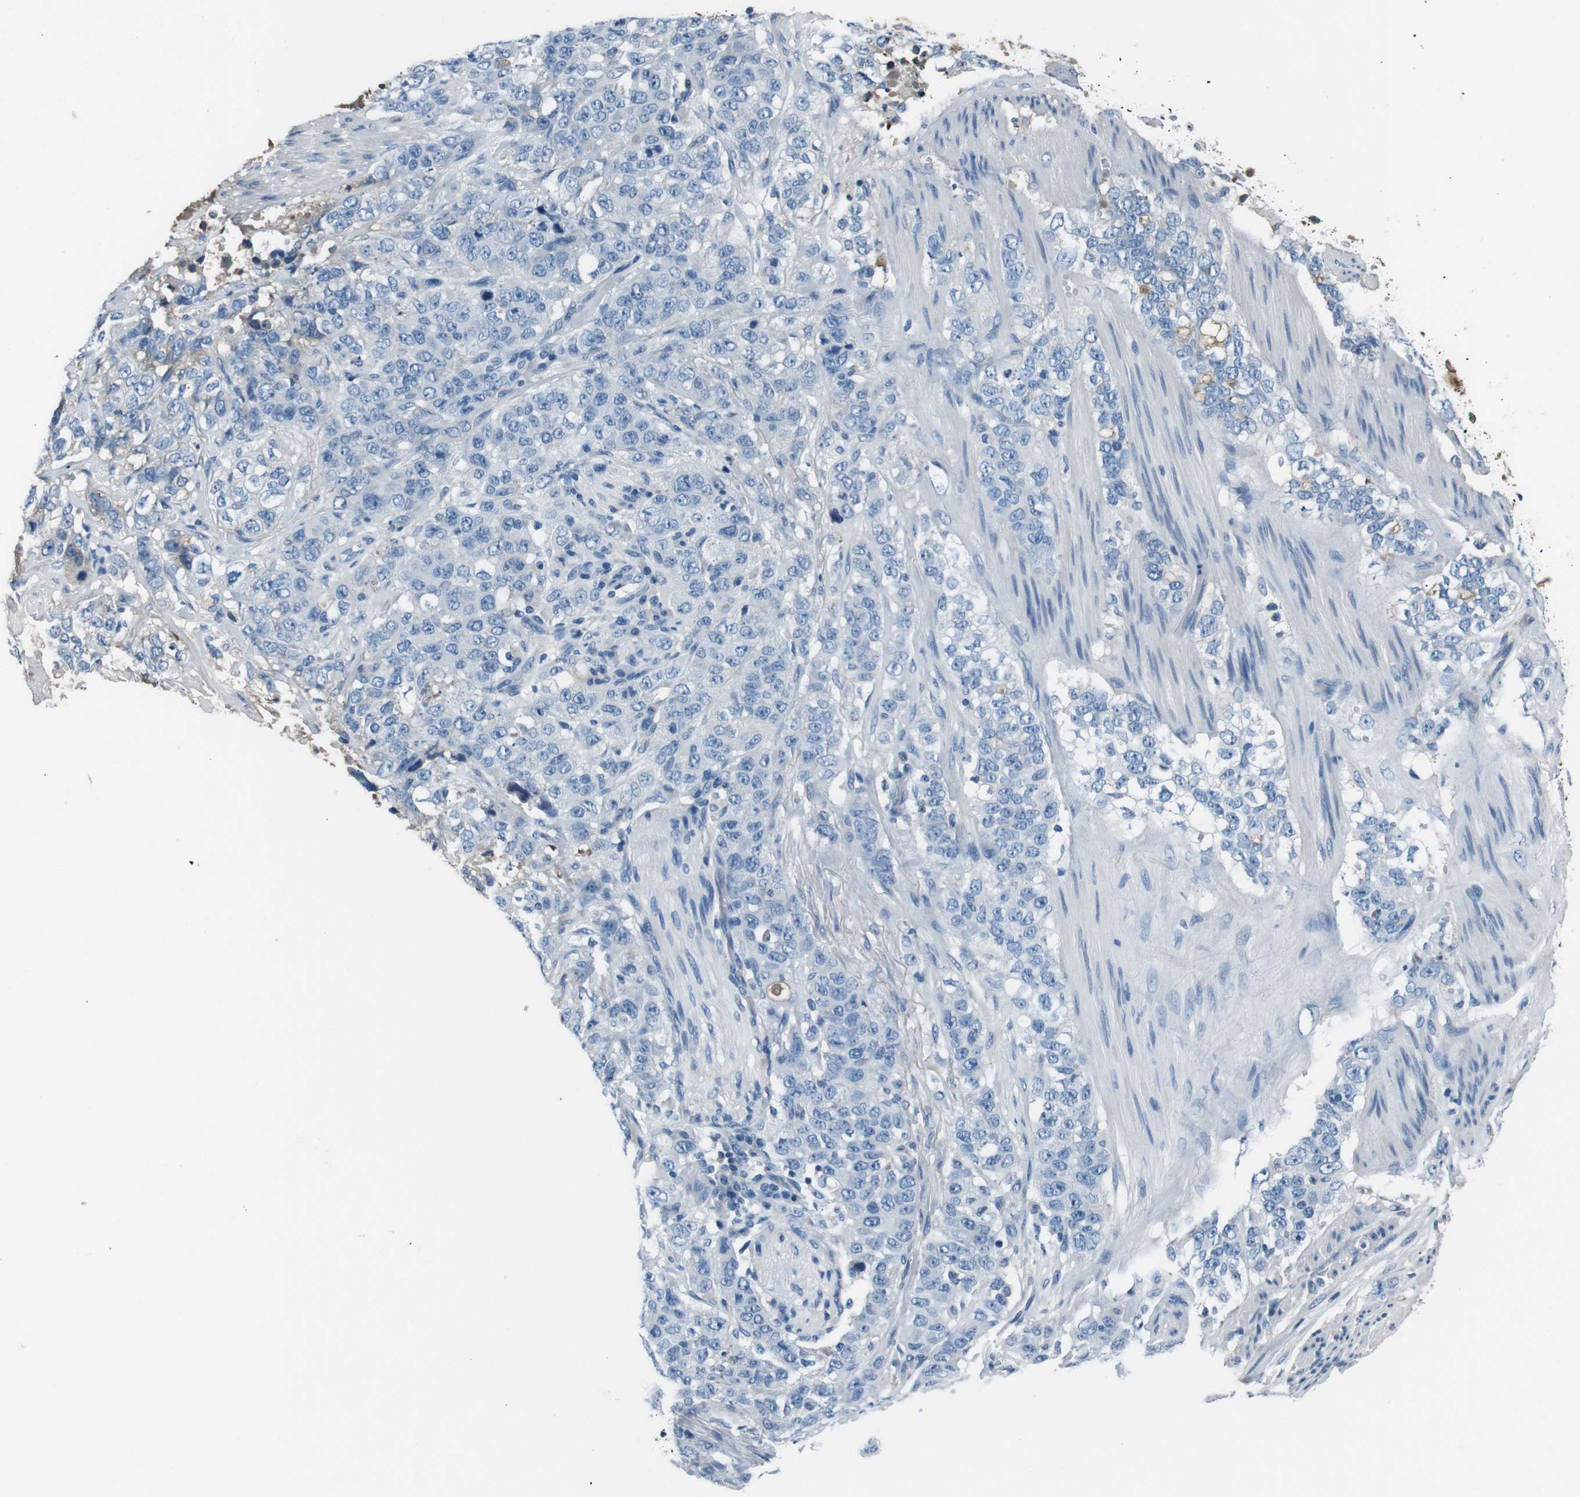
{"staining": {"intensity": "negative", "quantity": "none", "location": "none"}, "tissue": "stomach cancer", "cell_type": "Tumor cells", "image_type": "cancer", "snomed": [{"axis": "morphology", "description": "Adenocarcinoma, NOS"}, {"axis": "topography", "description": "Stomach"}], "caption": "There is no significant staining in tumor cells of stomach cancer.", "gene": "LEP", "patient": {"sex": "male", "age": 48}}